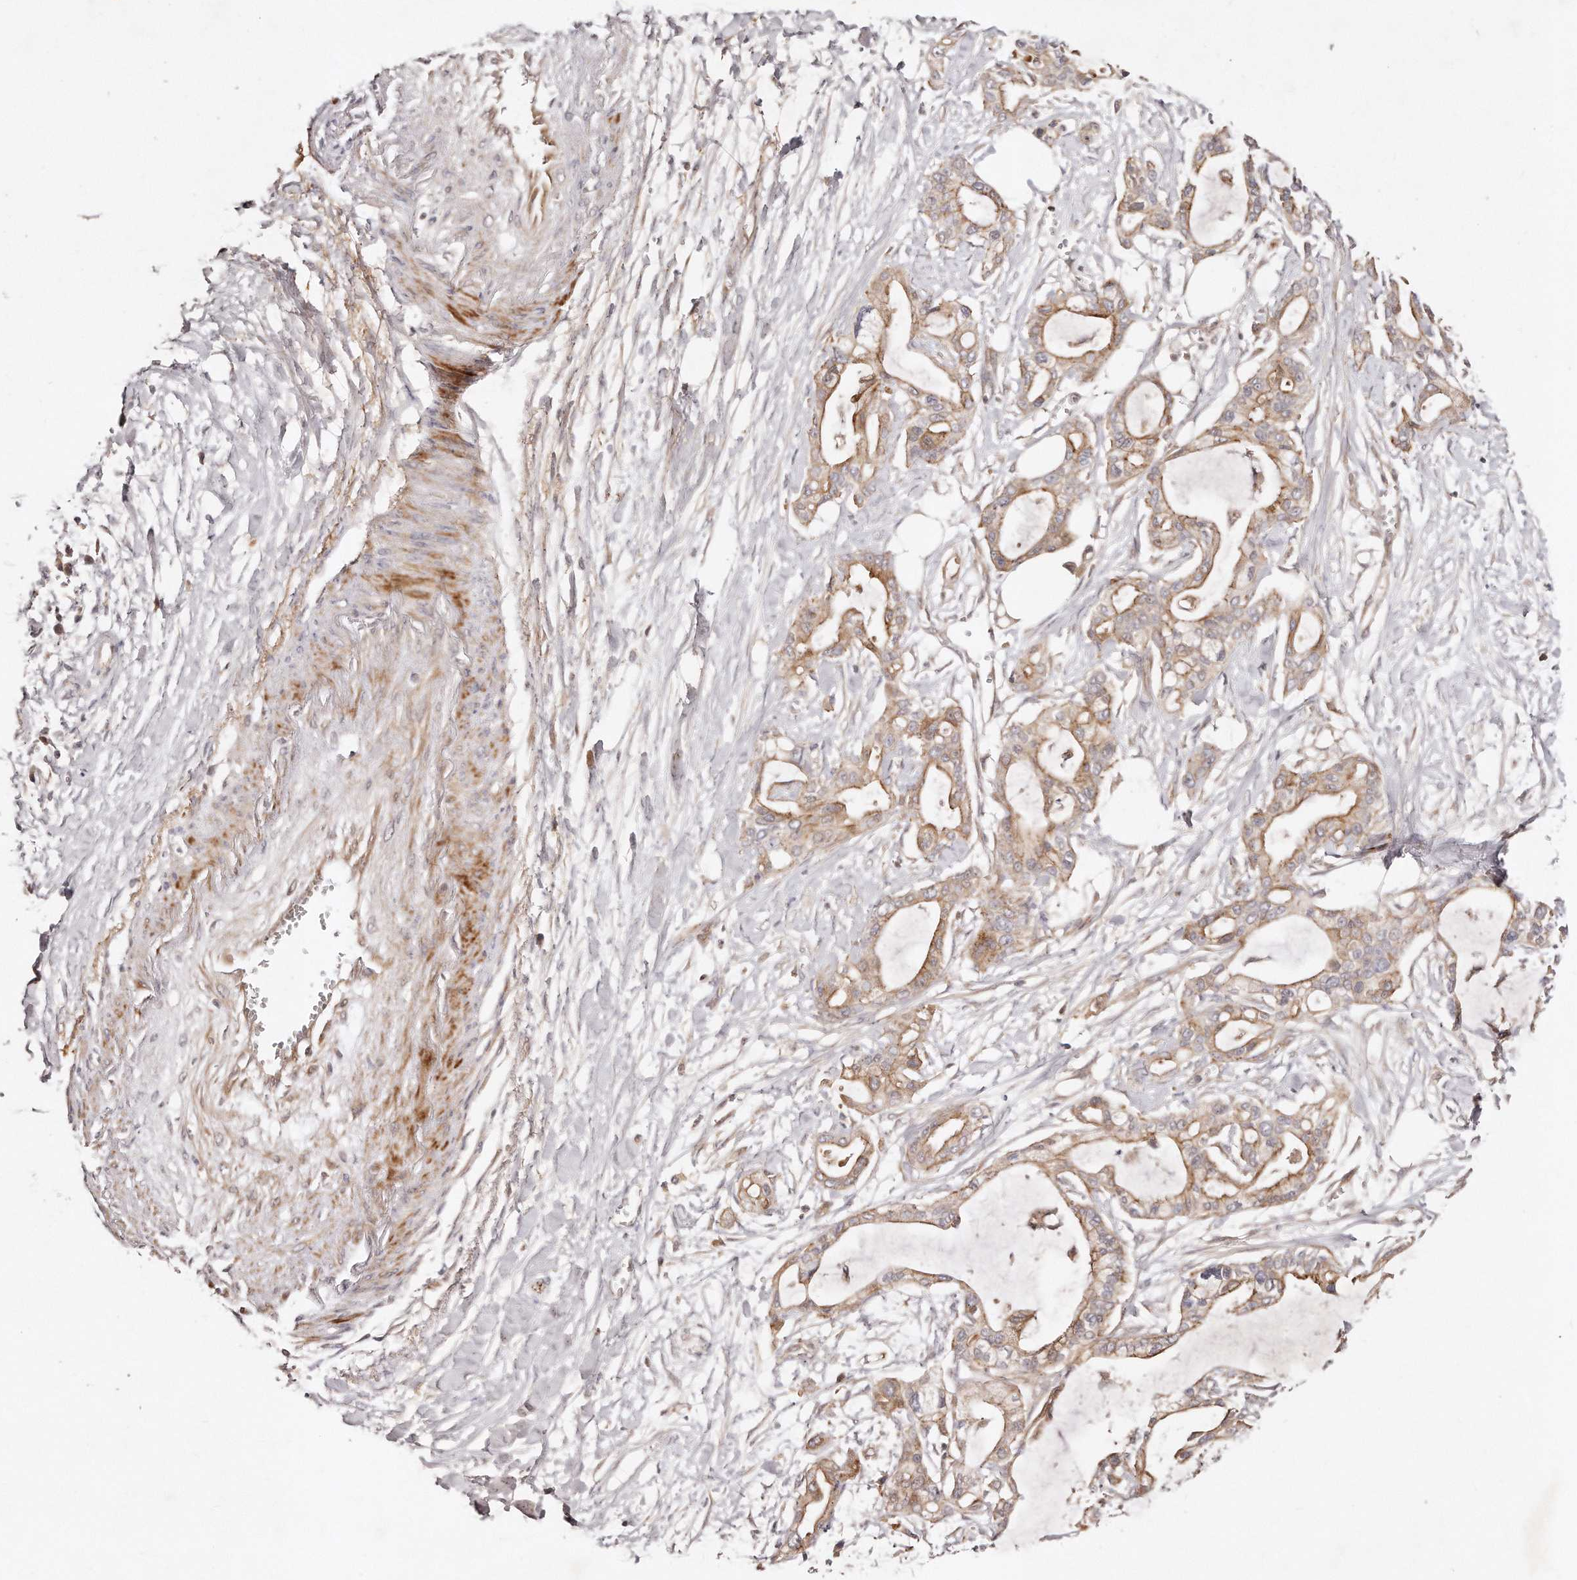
{"staining": {"intensity": "moderate", "quantity": ">75%", "location": "cytoplasmic/membranous"}, "tissue": "pancreatic cancer", "cell_type": "Tumor cells", "image_type": "cancer", "snomed": [{"axis": "morphology", "description": "Adenocarcinoma, NOS"}, {"axis": "topography", "description": "Pancreas"}], "caption": "Protein staining demonstrates moderate cytoplasmic/membranous staining in about >75% of tumor cells in pancreatic adenocarcinoma.", "gene": "GBP4", "patient": {"sex": "male", "age": 68}}